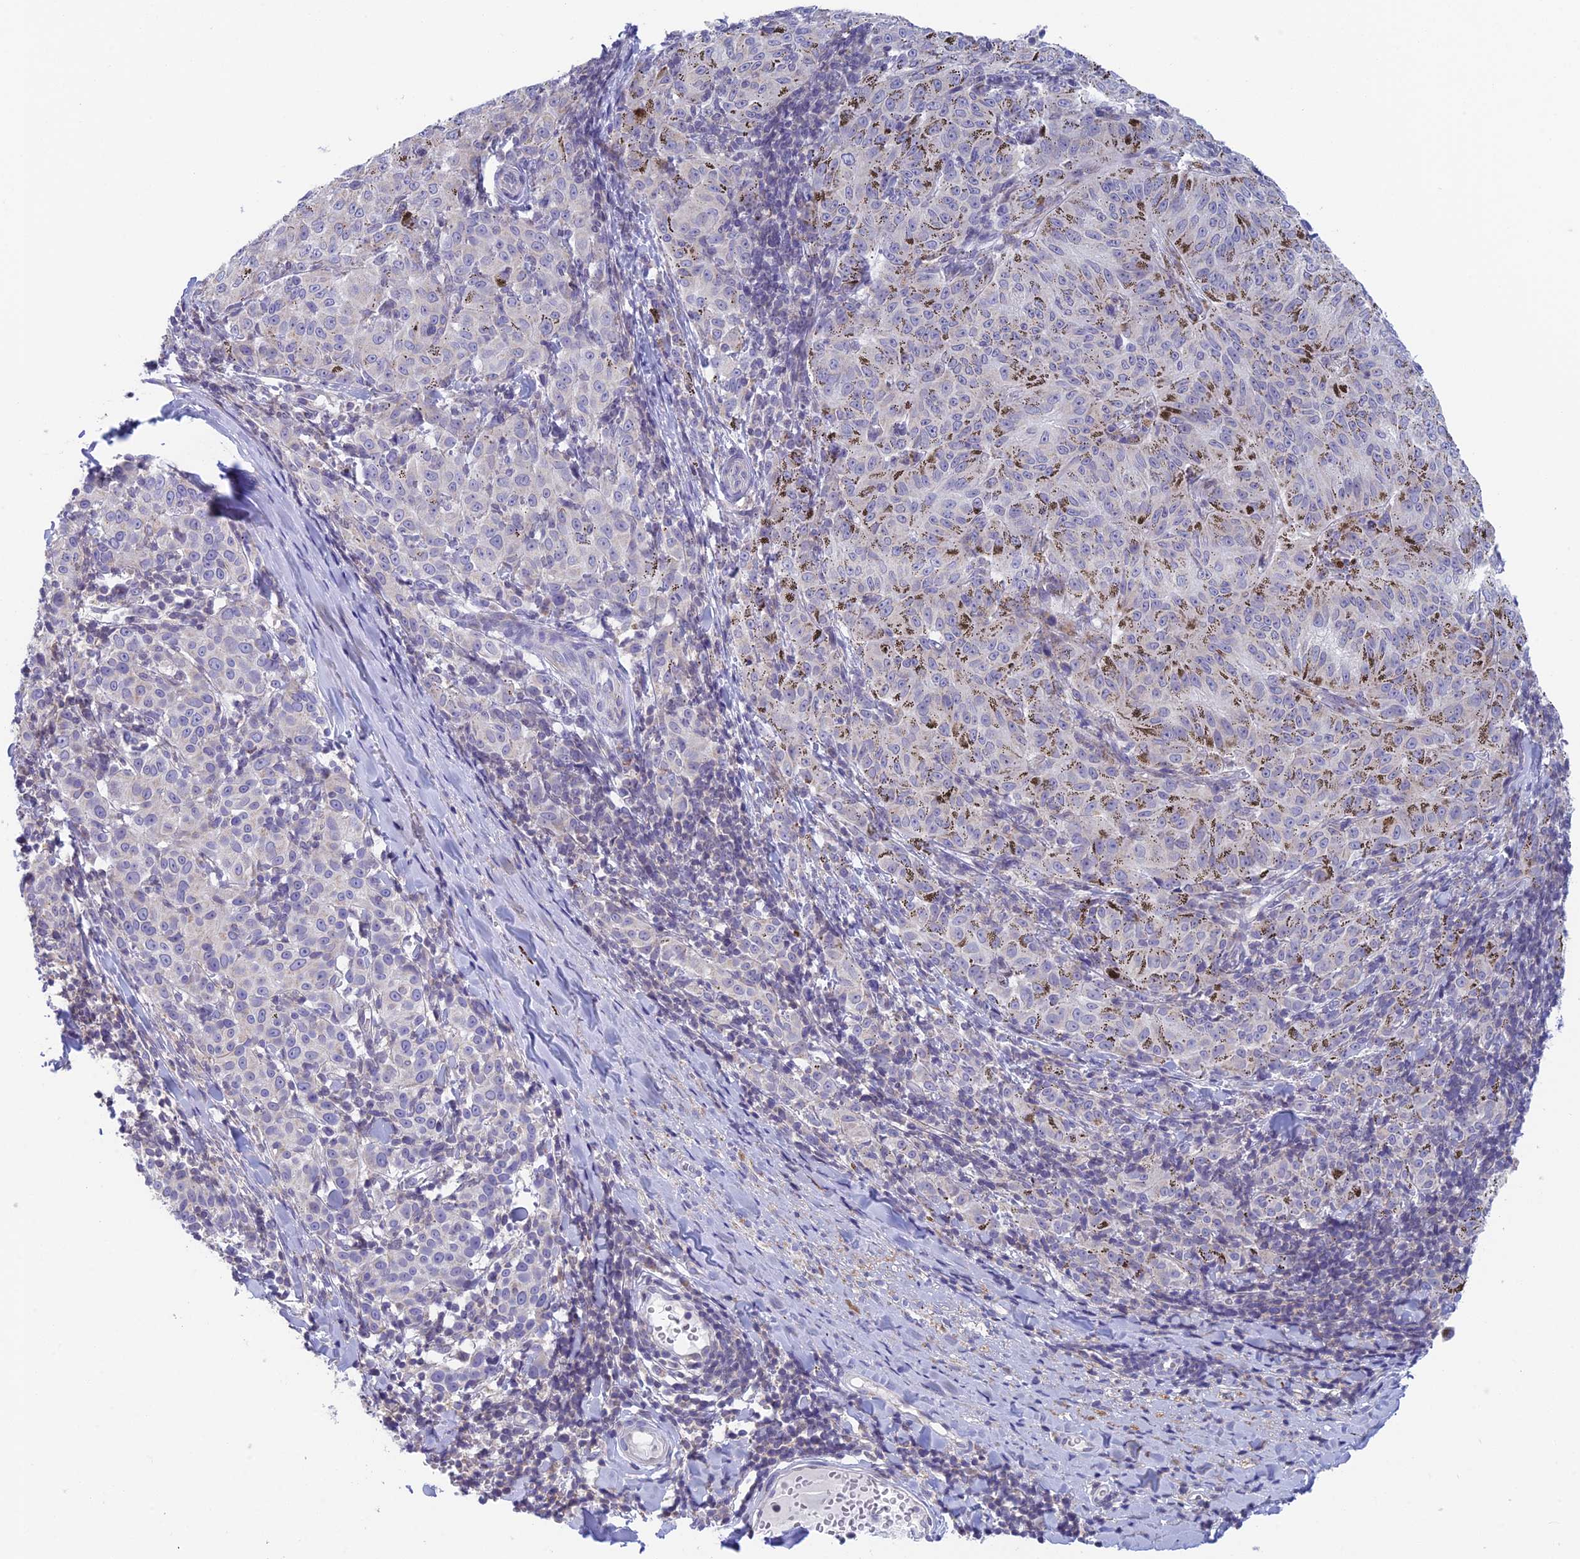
{"staining": {"intensity": "negative", "quantity": "none", "location": "none"}, "tissue": "melanoma", "cell_type": "Tumor cells", "image_type": "cancer", "snomed": [{"axis": "morphology", "description": "Malignant melanoma, NOS"}, {"axis": "topography", "description": "Skin"}], "caption": "Immunohistochemistry (IHC) image of neoplastic tissue: human malignant melanoma stained with DAB exhibits no significant protein expression in tumor cells. (DAB (3,3'-diaminobenzidine) IHC visualized using brightfield microscopy, high magnification).", "gene": "REXO5", "patient": {"sex": "female", "age": 72}}